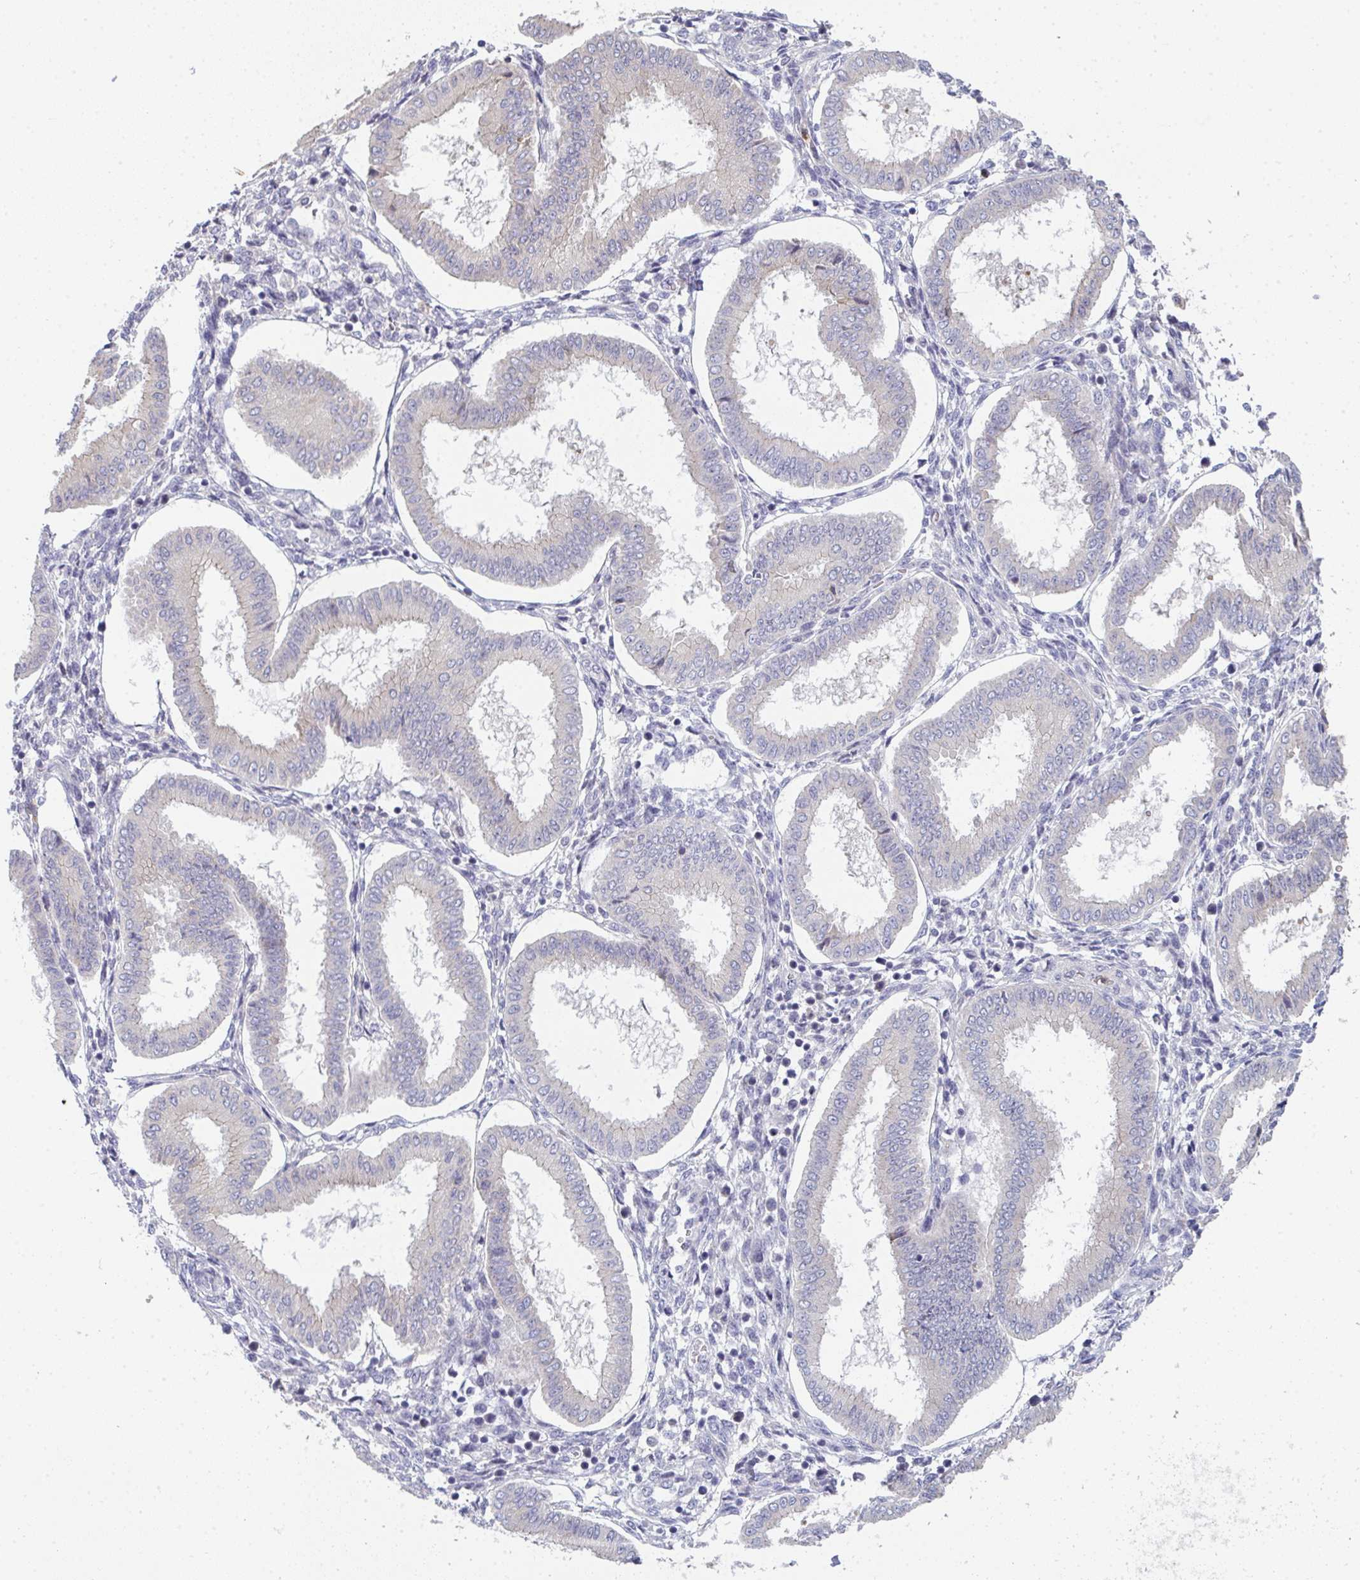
{"staining": {"intensity": "negative", "quantity": "none", "location": "none"}, "tissue": "endometrium", "cell_type": "Cells in endometrial stroma", "image_type": "normal", "snomed": [{"axis": "morphology", "description": "Normal tissue, NOS"}, {"axis": "topography", "description": "Endometrium"}], "caption": "Immunohistochemical staining of unremarkable human endometrium shows no significant positivity in cells in endometrial stroma.", "gene": "RIOK1", "patient": {"sex": "female", "age": 24}}